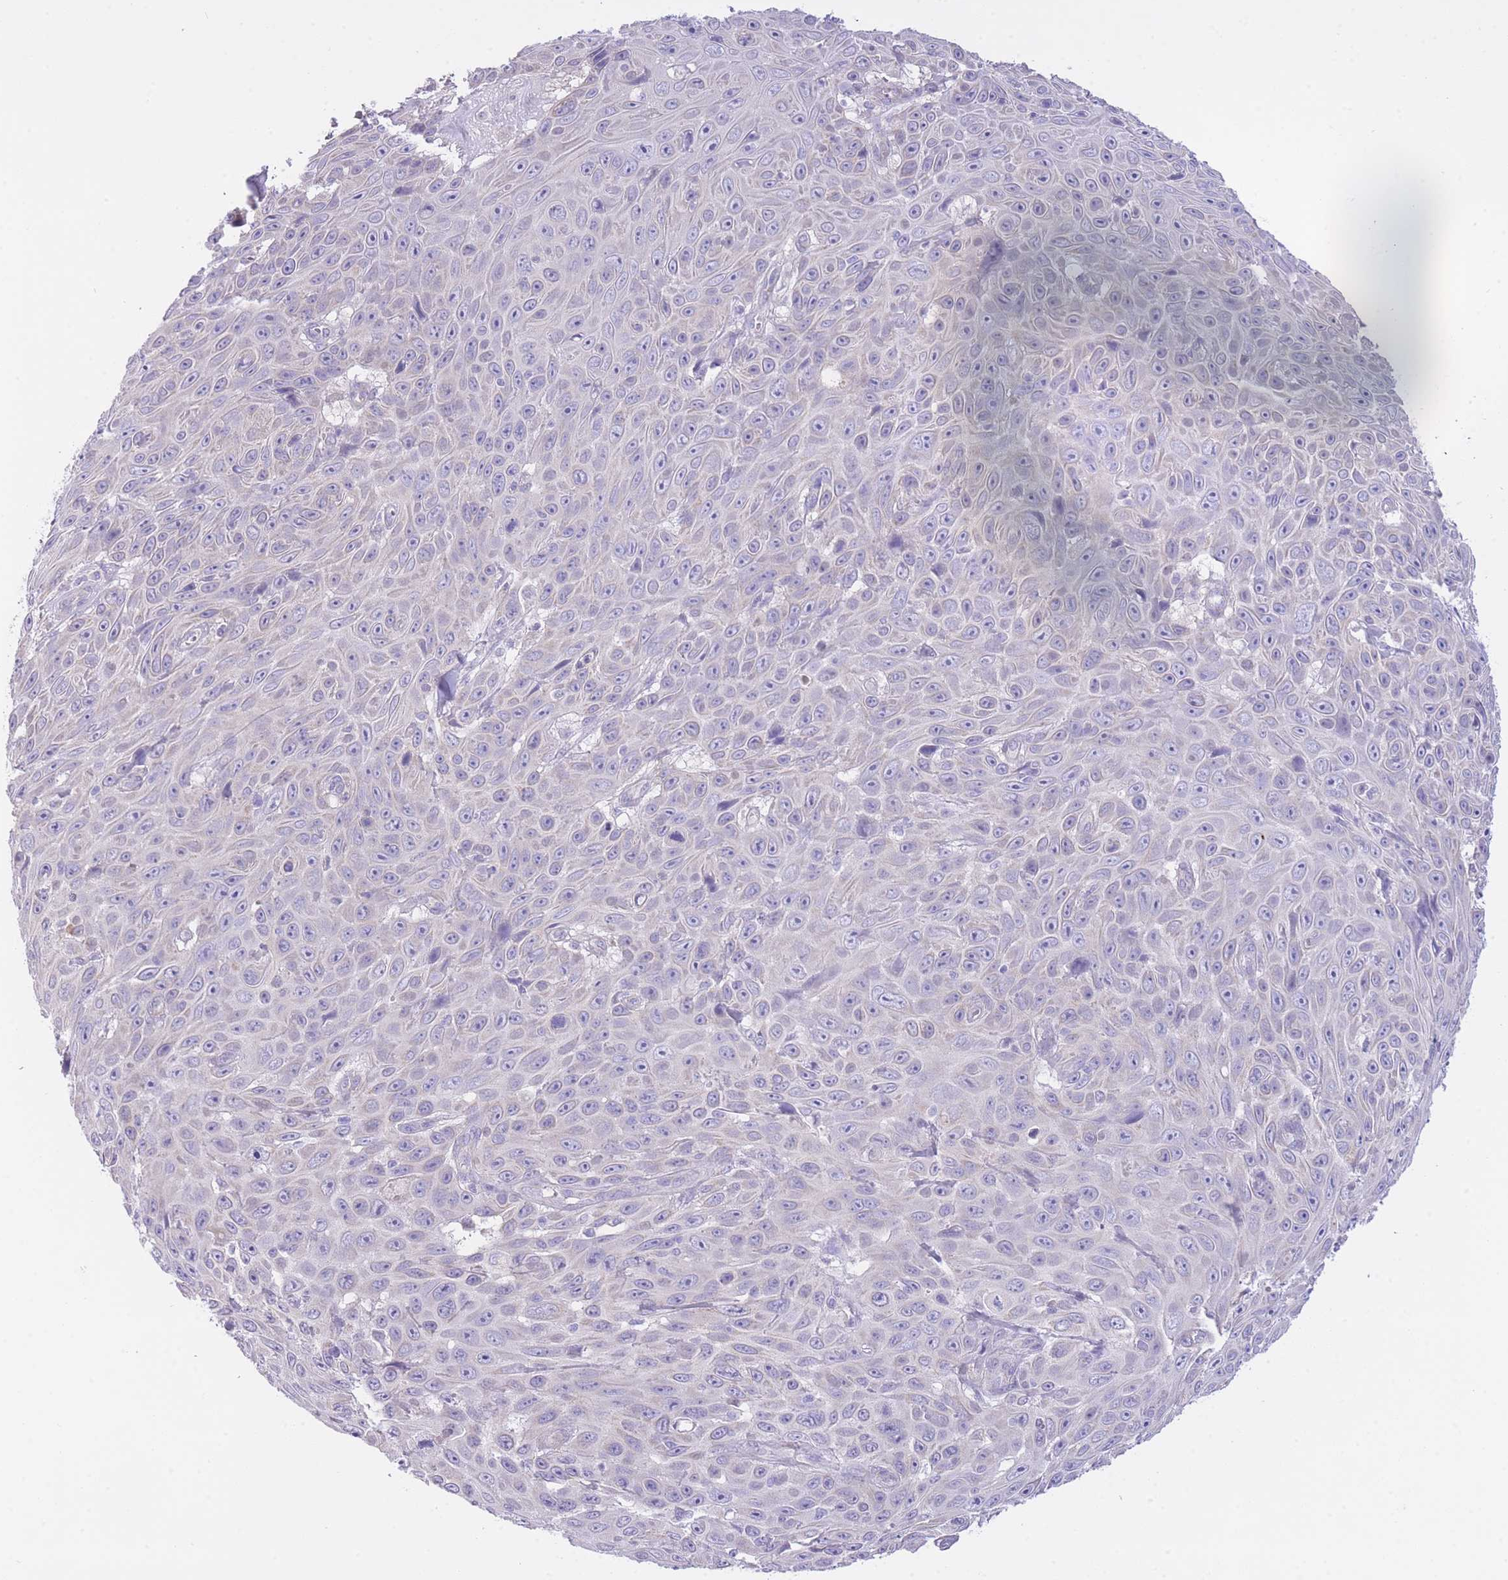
{"staining": {"intensity": "negative", "quantity": "none", "location": "none"}, "tissue": "skin cancer", "cell_type": "Tumor cells", "image_type": "cancer", "snomed": [{"axis": "morphology", "description": "Squamous cell carcinoma, NOS"}, {"axis": "topography", "description": "Skin"}], "caption": "Immunohistochemistry (IHC) of skin cancer (squamous cell carcinoma) demonstrates no positivity in tumor cells. The staining is performed using DAB (3,3'-diaminobenzidine) brown chromogen with nuclei counter-stained in using hematoxylin.", "gene": "PGM1", "patient": {"sex": "male", "age": 82}}